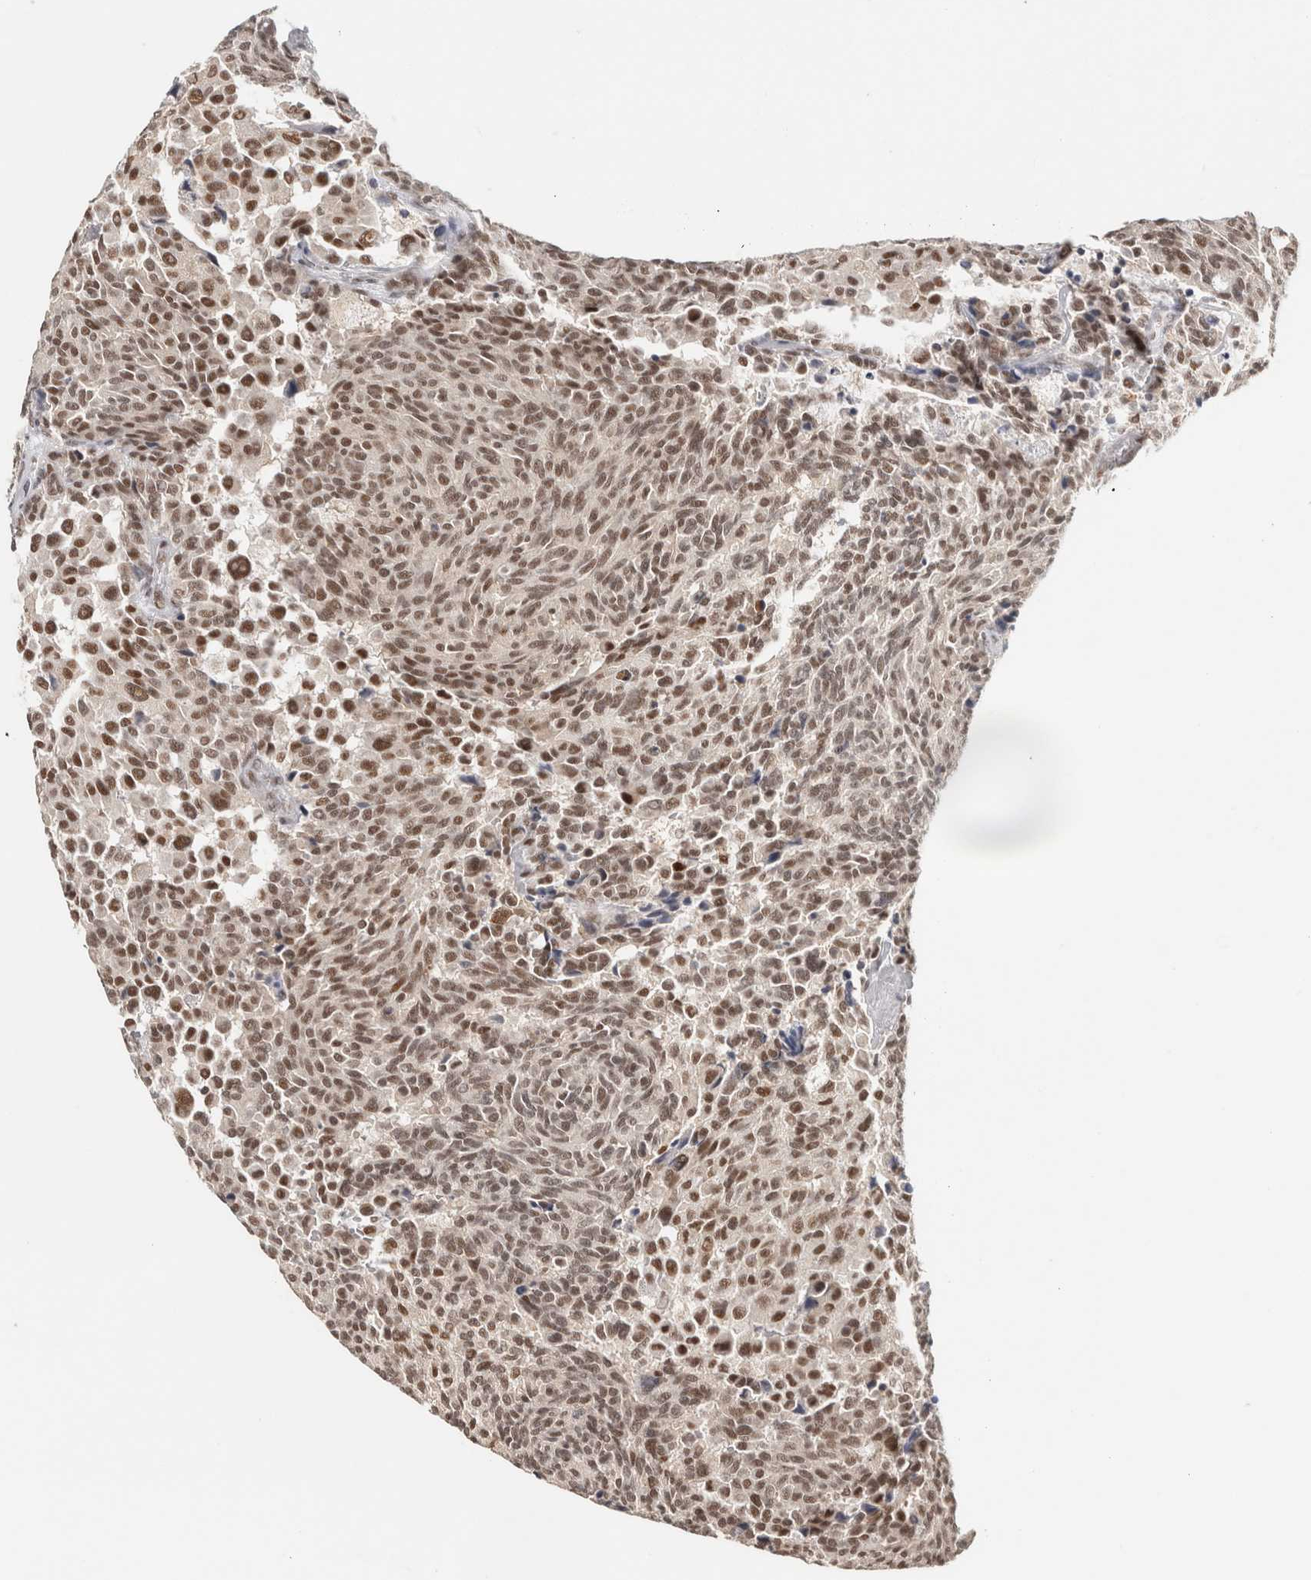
{"staining": {"intensity": "moderate", "quantity": "25%-75%", "location": "nuclear"}, "tissue": "carcinoid", "cell_type": "Tumor cells", "image_type": "cancer", "snomed": [{"axis": "morphology", "description": "Carcinoid, malignant, NOS"}, {"axis": "topography", "description": "Pancreas"}], "caption": "A micrograph of malignant carcinoid stained for a protein shows moderate nuclear brown staining in tumor cells.", "gene": "ZNF830", "patient": {"sex": "female", "age": 54}}